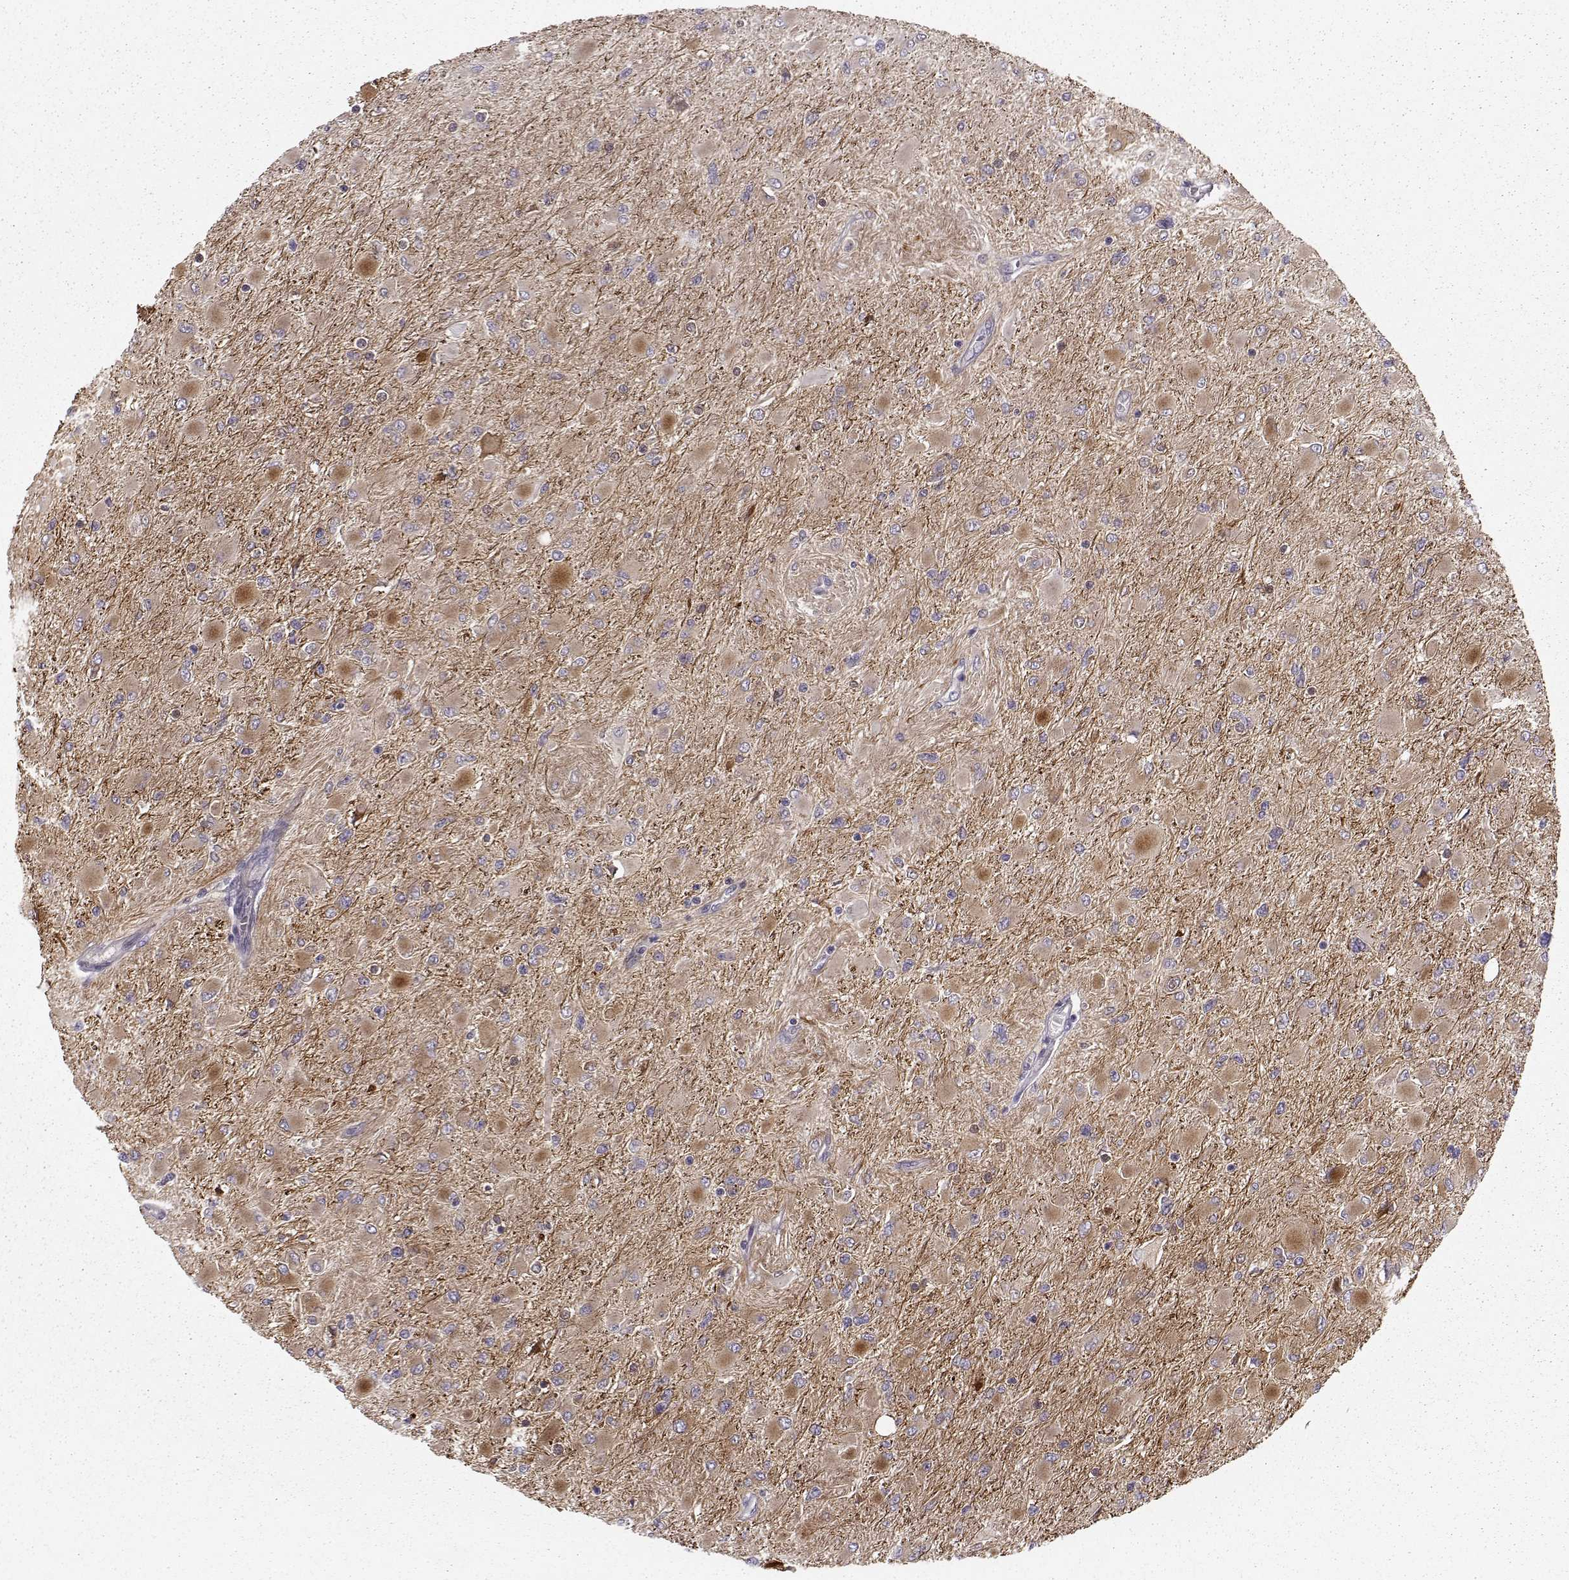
{"staining": {"intensity": "weak", "quantity": ">75%", "location": "cytoplasmic/membranous"}, "tissue": "glioma", "cell_type": "Tumor cells", "image_type": "cancer", "snomed": [{"axis": "morphology", "description": "Glioma, malignant, High grade"}, {"axis": "topography", "description": "Cerebral cortex"}], "caption": "DAB (3,3'-diaminobenzidine) immunohistochemical staining of malignant glioma (high-grade) reveals weak cytoplasmic/membranous protein staining in about >75% of tumor cells.", "gene": "MTR", "patient": {"sex": "female", "age": 36}}